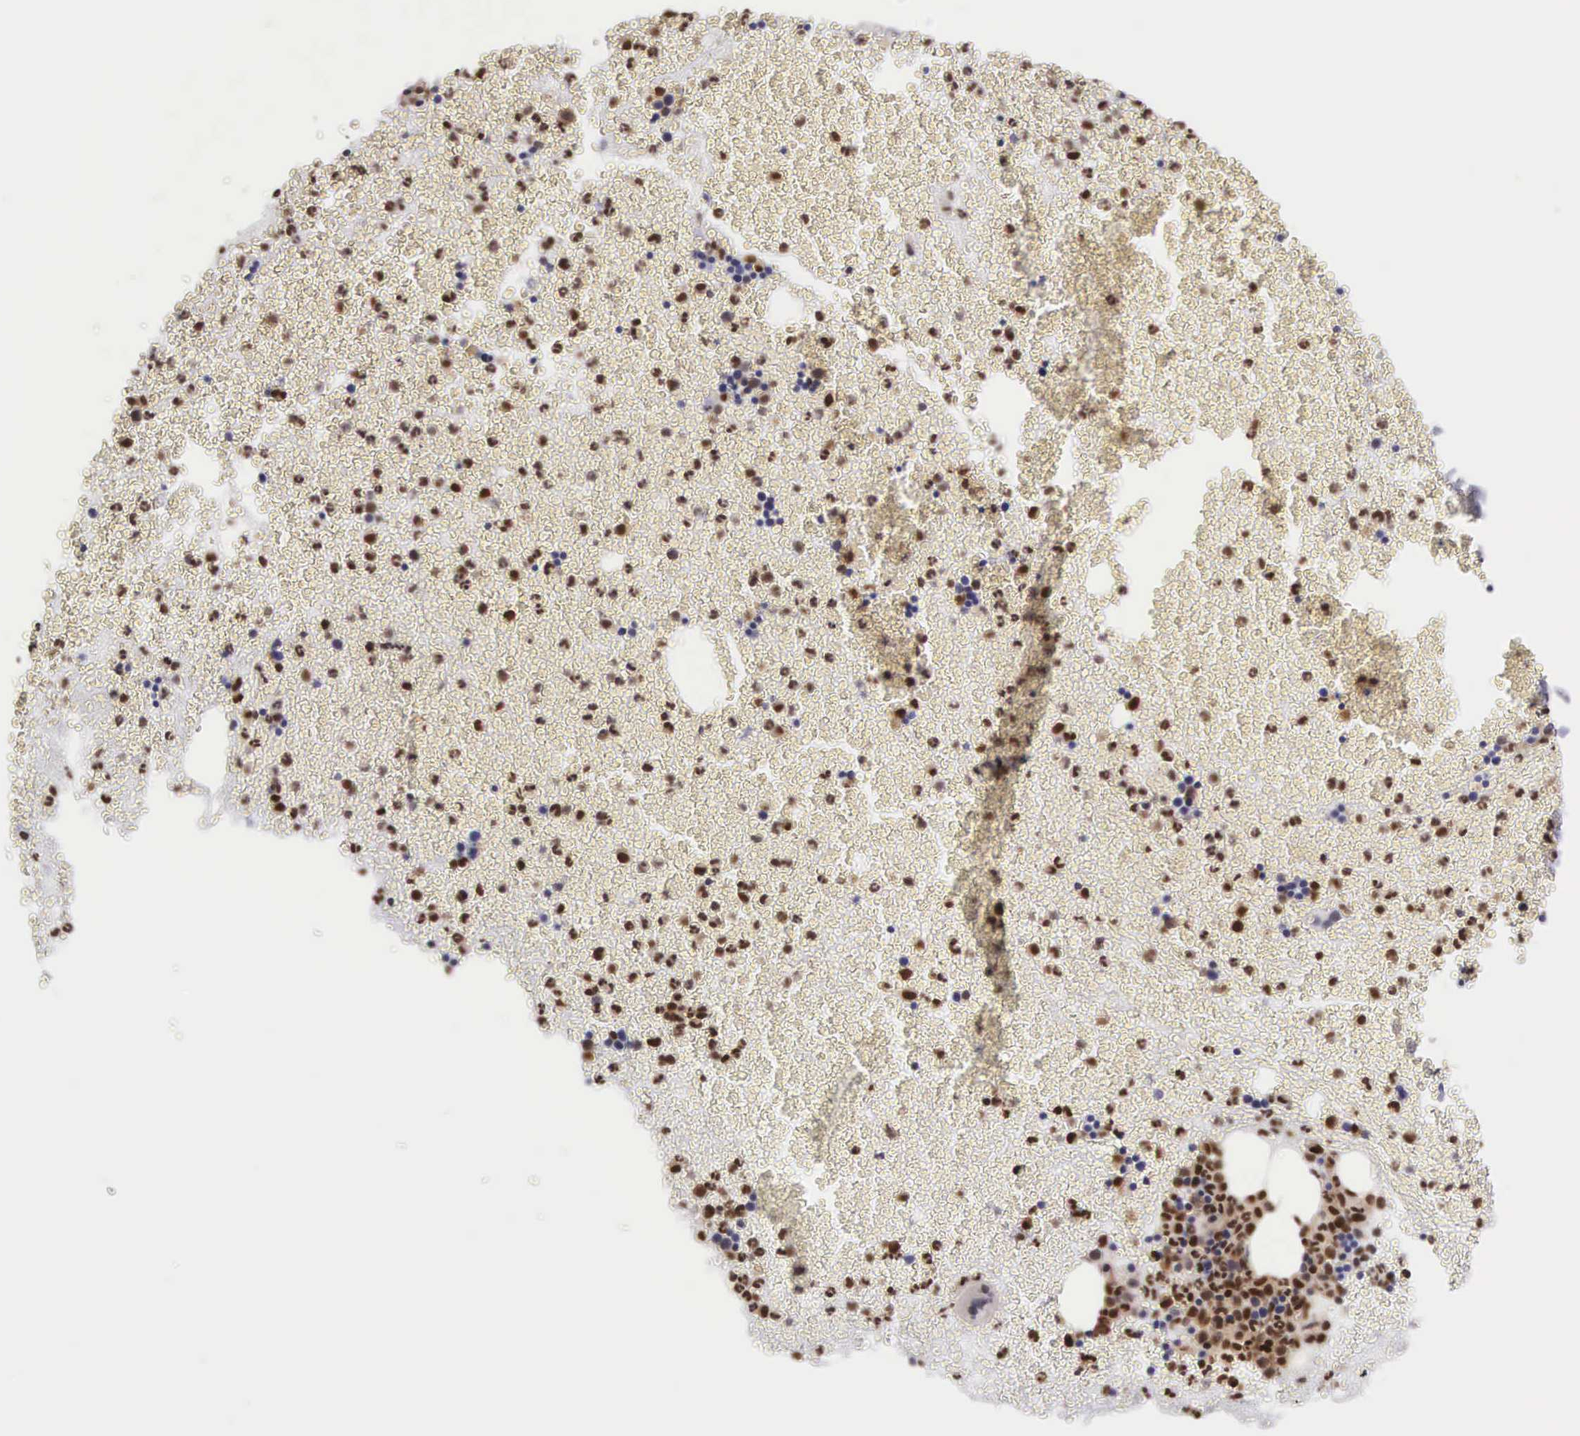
{"staining": {"intensity": "strong", "quantity": "25%-75%", "location": "nuclear"}, "tissue": "bone marrow", "cell_type": "Hematopoietic cells", "image_type": "normal", "snomed": [{"axis": "morphology", "description": "Normal tissue, NOS"}, {"axis": "topography", "description": "Bone marrow"}], "caption": "The micrograph shows staining of unremarkable bone marrow, revealing strong nuclear protein staining (brown color) within hematopoietic cells.", "gene": "GRK3", "patient": {"sex": "female", "age": 53}}